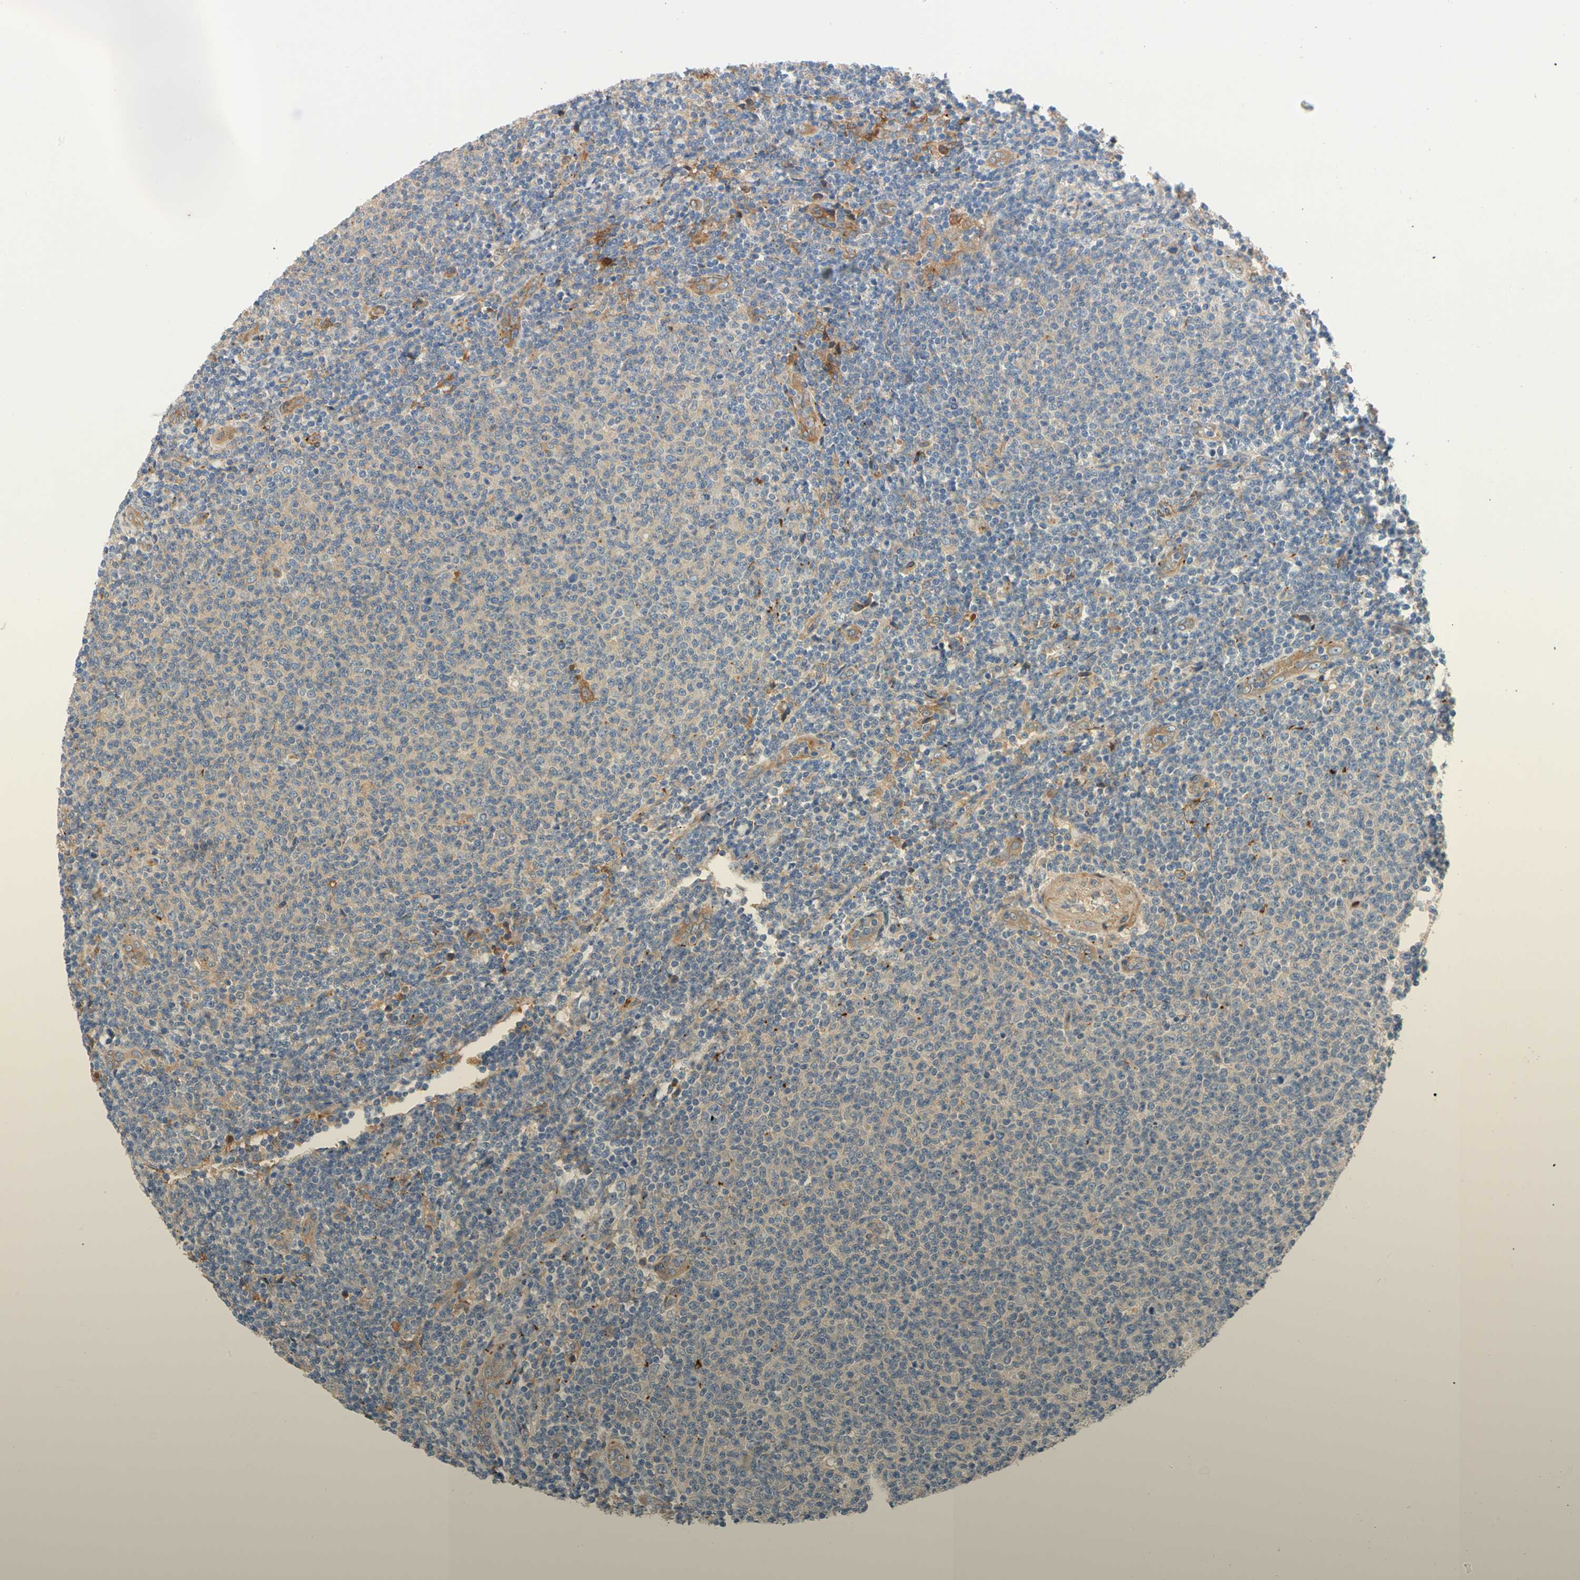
{"staining": {"intensity": "negative", "quantity": "none", "location": "none"}, "tissue": "lymphoma", "cell_type": "Tumor cells", "image_type": "cancer", "snomed": [{"axis": "morphology", "description": "Malignant lymphoma, non-Hodgkin's type, Low grade"}, {"axis": "topography", "description": "Lymph node"}], "caption": "Tumor cells show no significant expression in malignant lymphoma, non-Hodgkin's type (low-grade). (IHC, brightfield microscopy, high magnification).", "gene": "ENTREP3", "patient": {"sex": "male", "age": 66}}